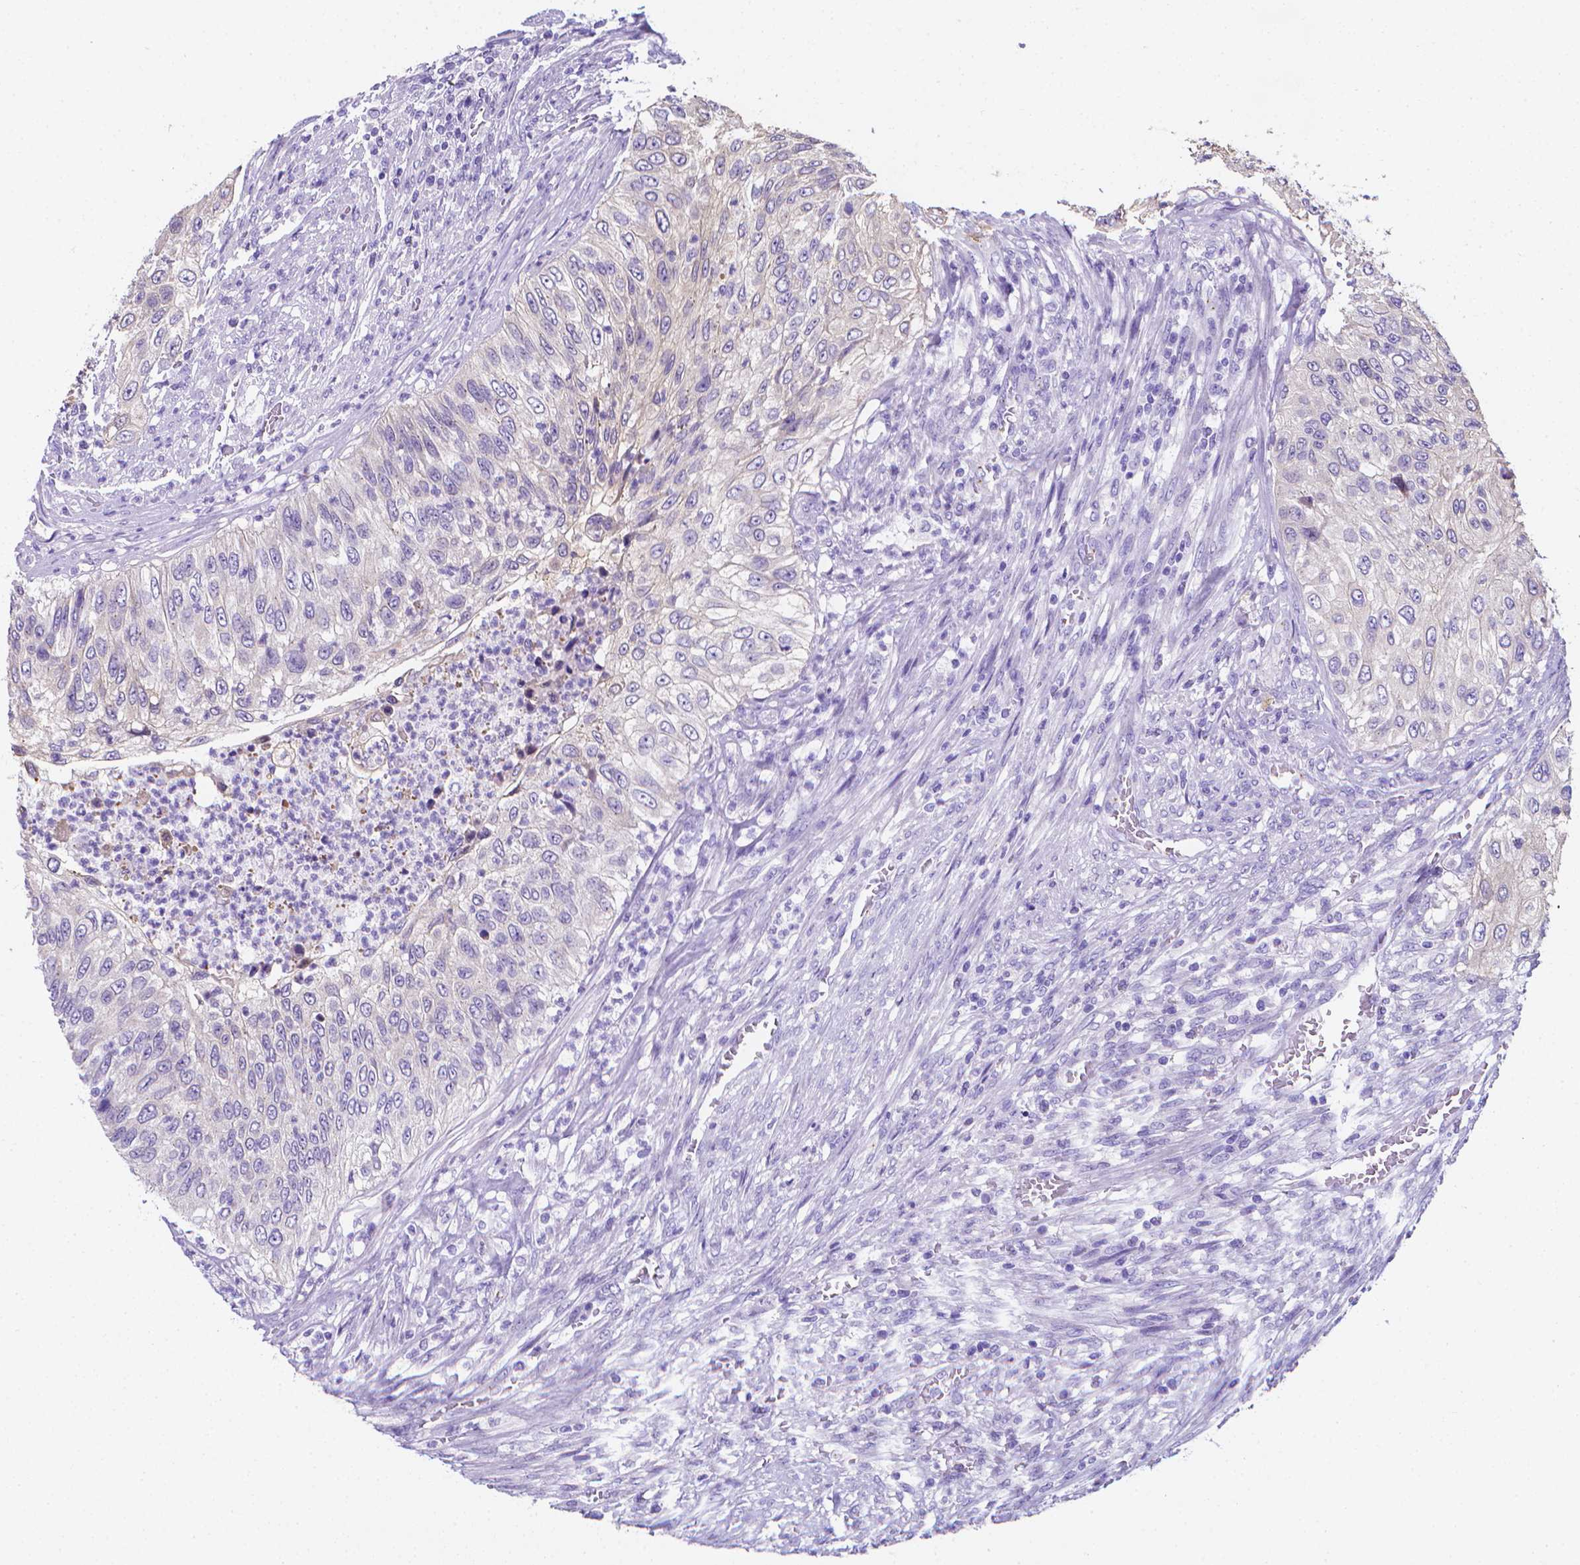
{"staining": {"intensity": "negative", "quantity": "none", "location": "none"}, "tissue": "urothelial cancer", "cell_type": "Tumor cells", "image_type": "cancer", "snomed": [{"axis": "morphology", "description": "Urothelial carcinoma, High grade"}, {"axis": "topography", "description": "Urinary bladder"}], "caption": "Protein analysis of urothelial carcinoma (high-grade) demonstrates no significant positivity in tumor cells.", "gene": "LRRC73", "patient": {"sex": "female", "age": 60}}